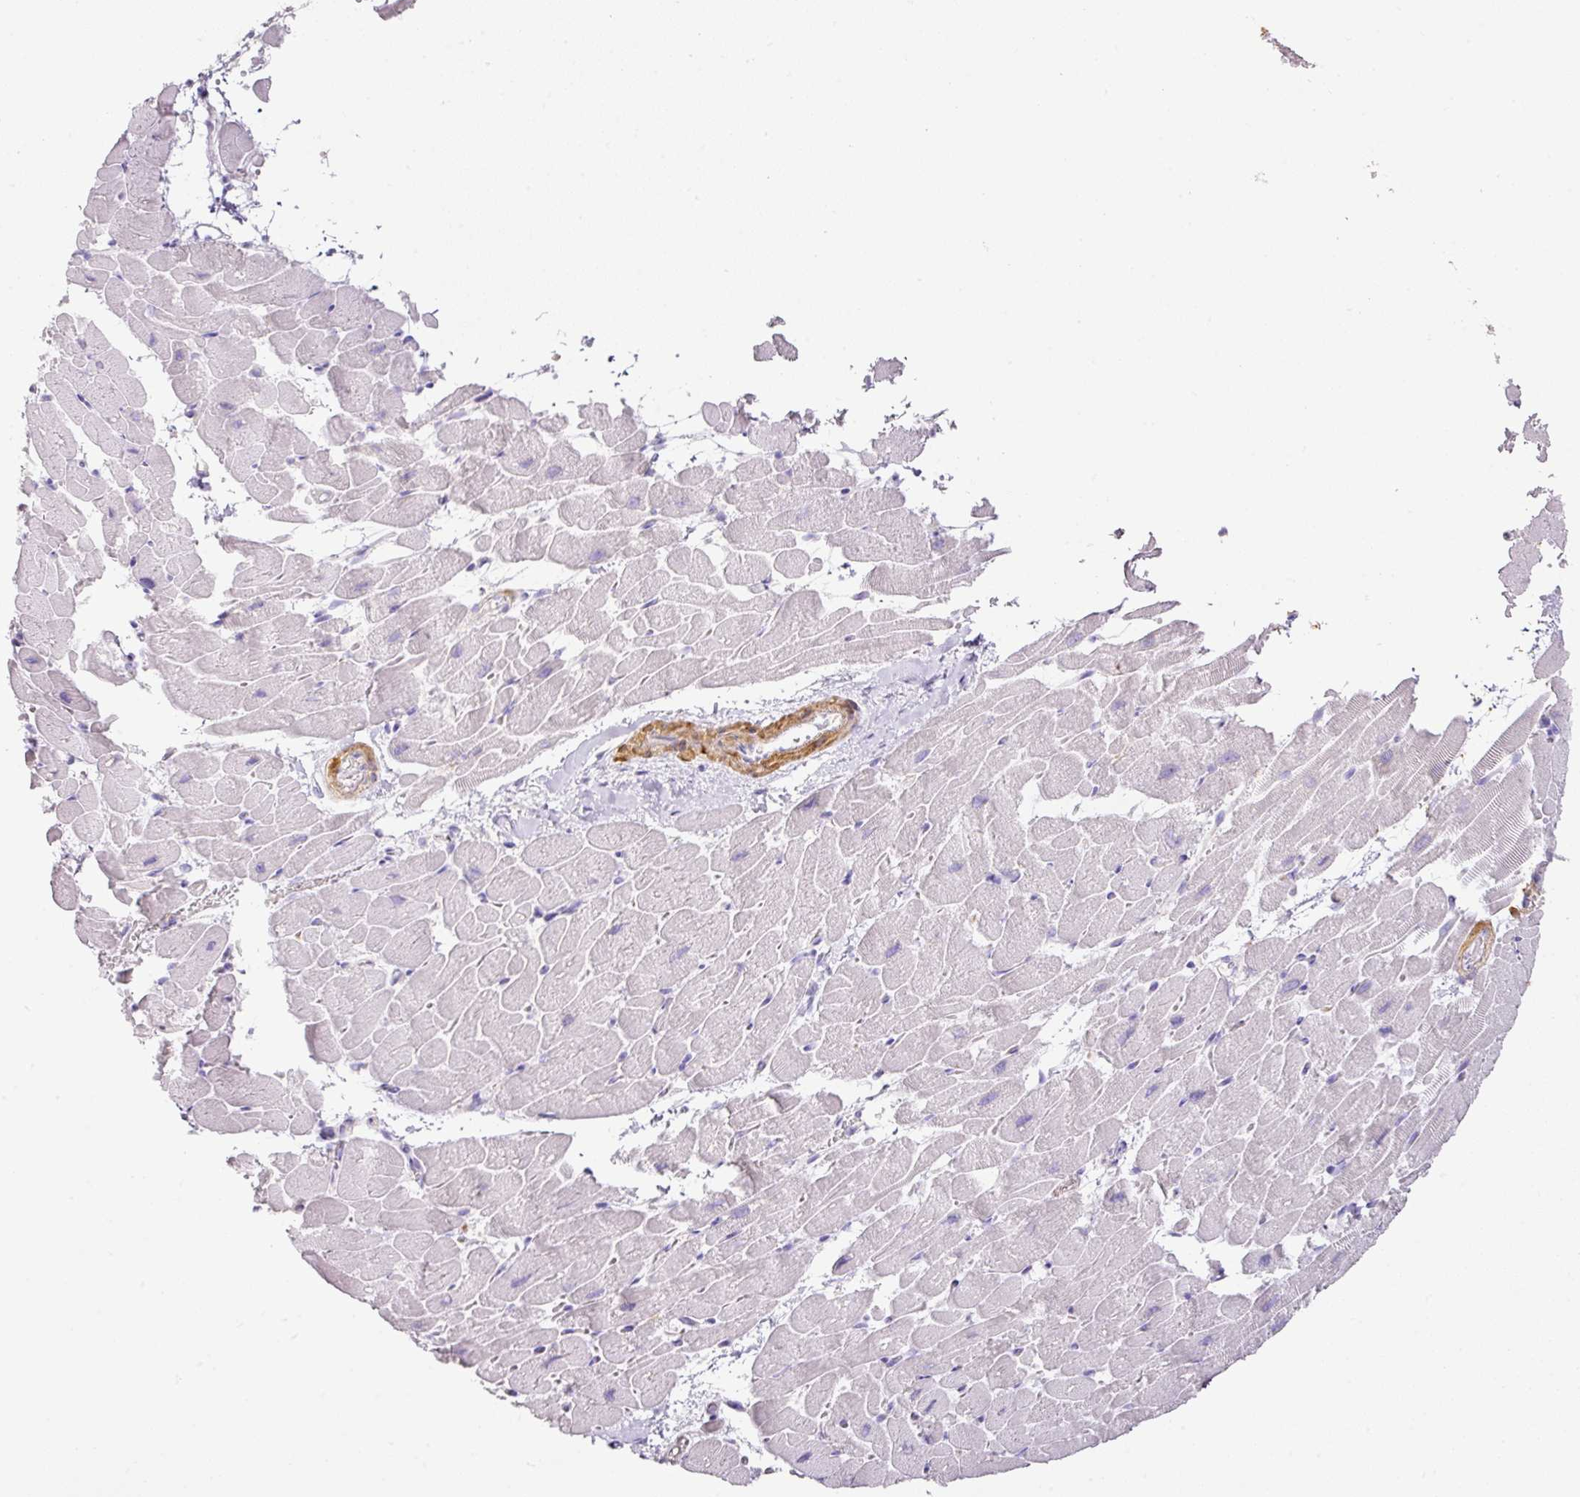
{"staining": {"intensity": "negative", "quantity": "none", "location": "none"}, "tissue": "heart muscle", "cell_type": "Cardiomyocytes", "image_type": "normal", "snomed": [{"axis": "morphology", "description": "Normal tissue, NOS"}, {"axis": "topography", "description": "Heart"}], "caption": "High power microscopy photomicrograph of an immunohistochemistry micrograph of benign heart muscle, revealing no significant positivity in cardiomyocytes.", "gene": "TARM1", "patient": {"sex": "male", "age": 37}}